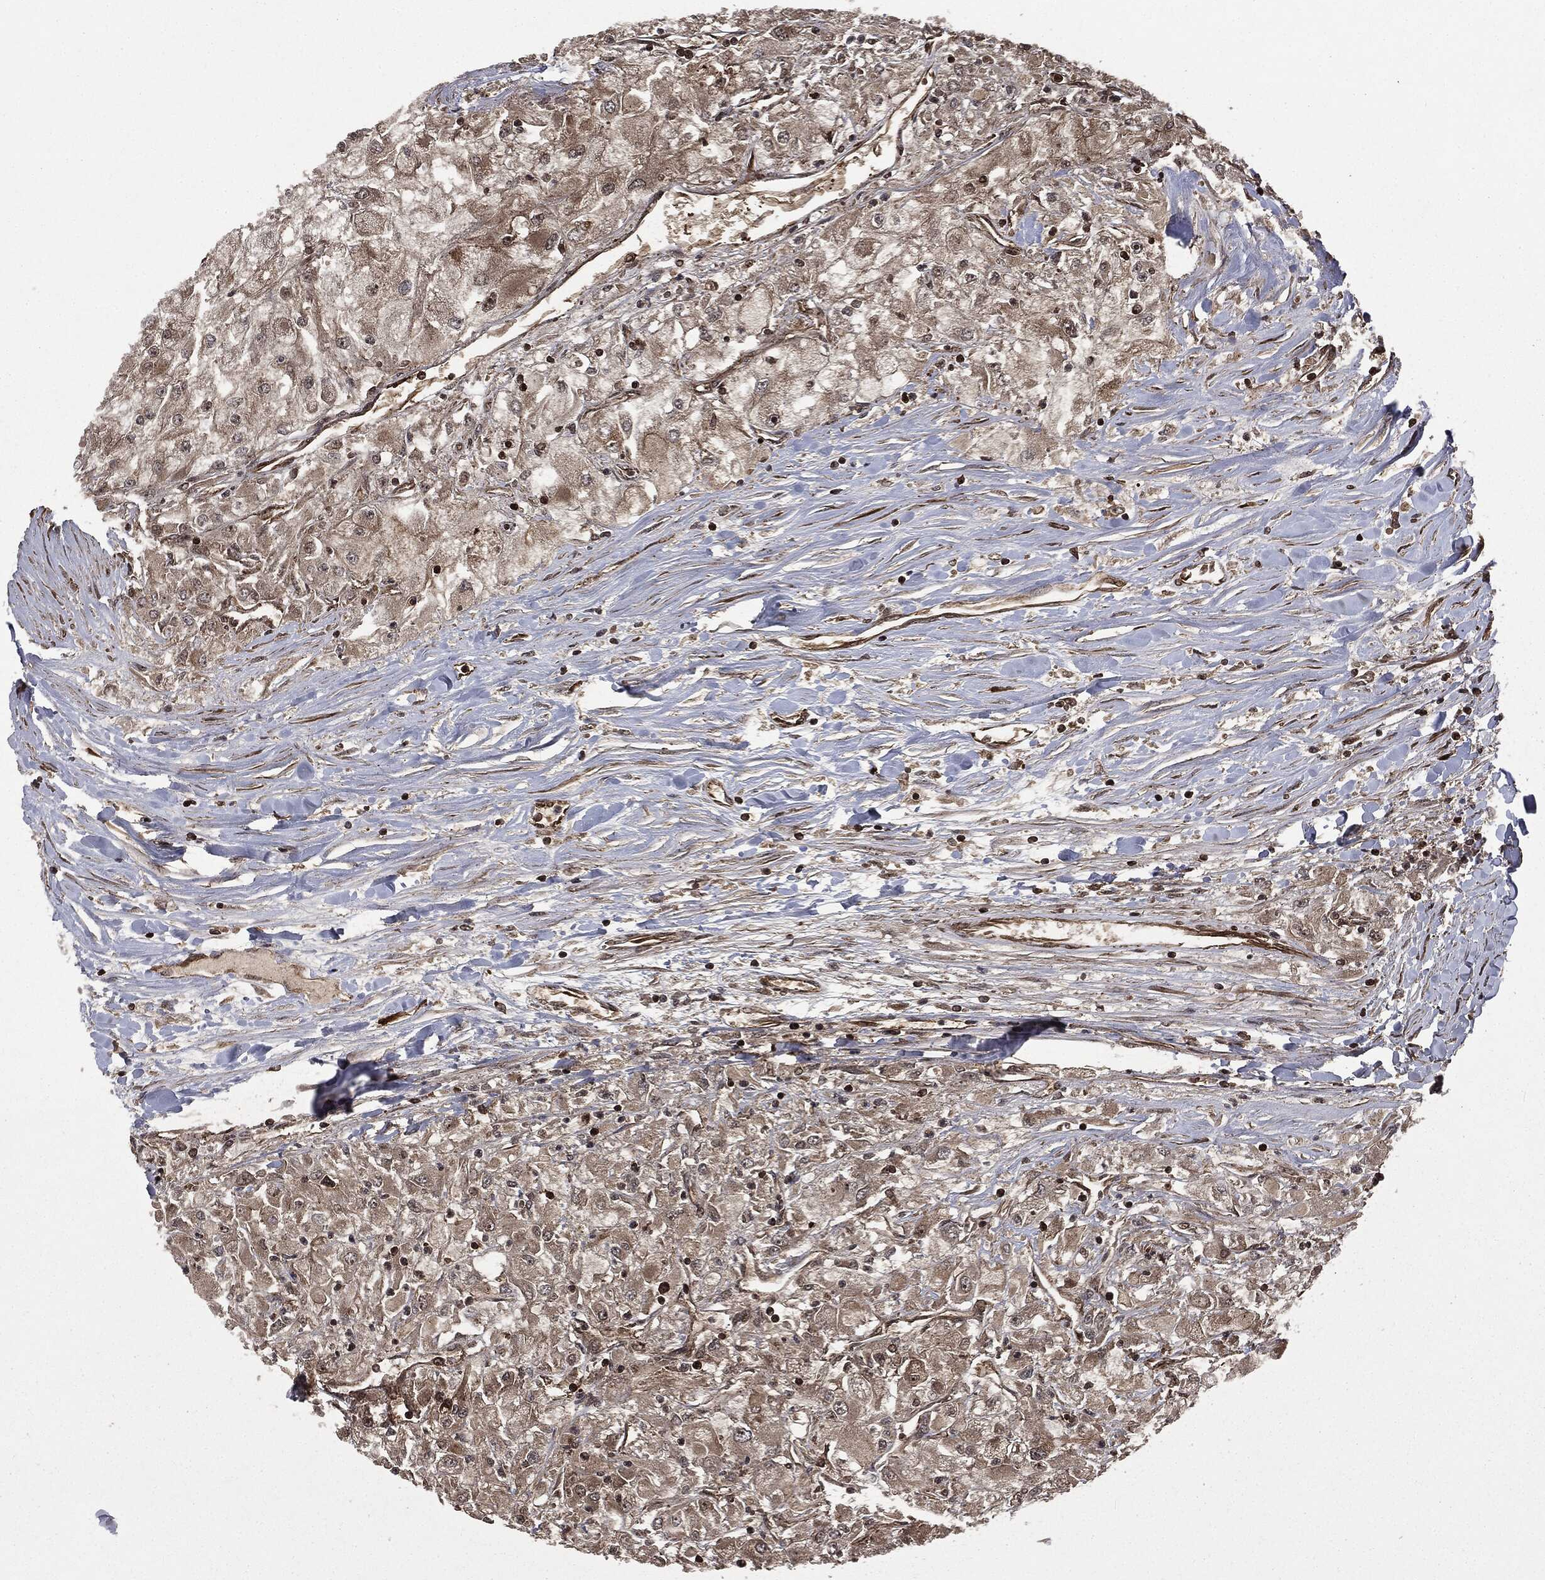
{"staining": {"intensity": "weak", "quantity": ">75%", "location": "cytoplasmic/membranous"}, "tissue": "renal cancer", "cell_type": "Tumor cells", "image_type": "cancer", "snomed": [{"axis": "morphology", "description": "Adenocarcinoma, NOS"}, {"axis": "topography", "description": "Kidney"}], "caption": "A low amount of weak cytoplasmic/membranous positivity is seen in about >75% of tumor cells in renal cancer tissue. (IHC, brightfield microscopy, high magnification).", "gene": "CARD6", "patient": {"sex": "male", "age": 80}}